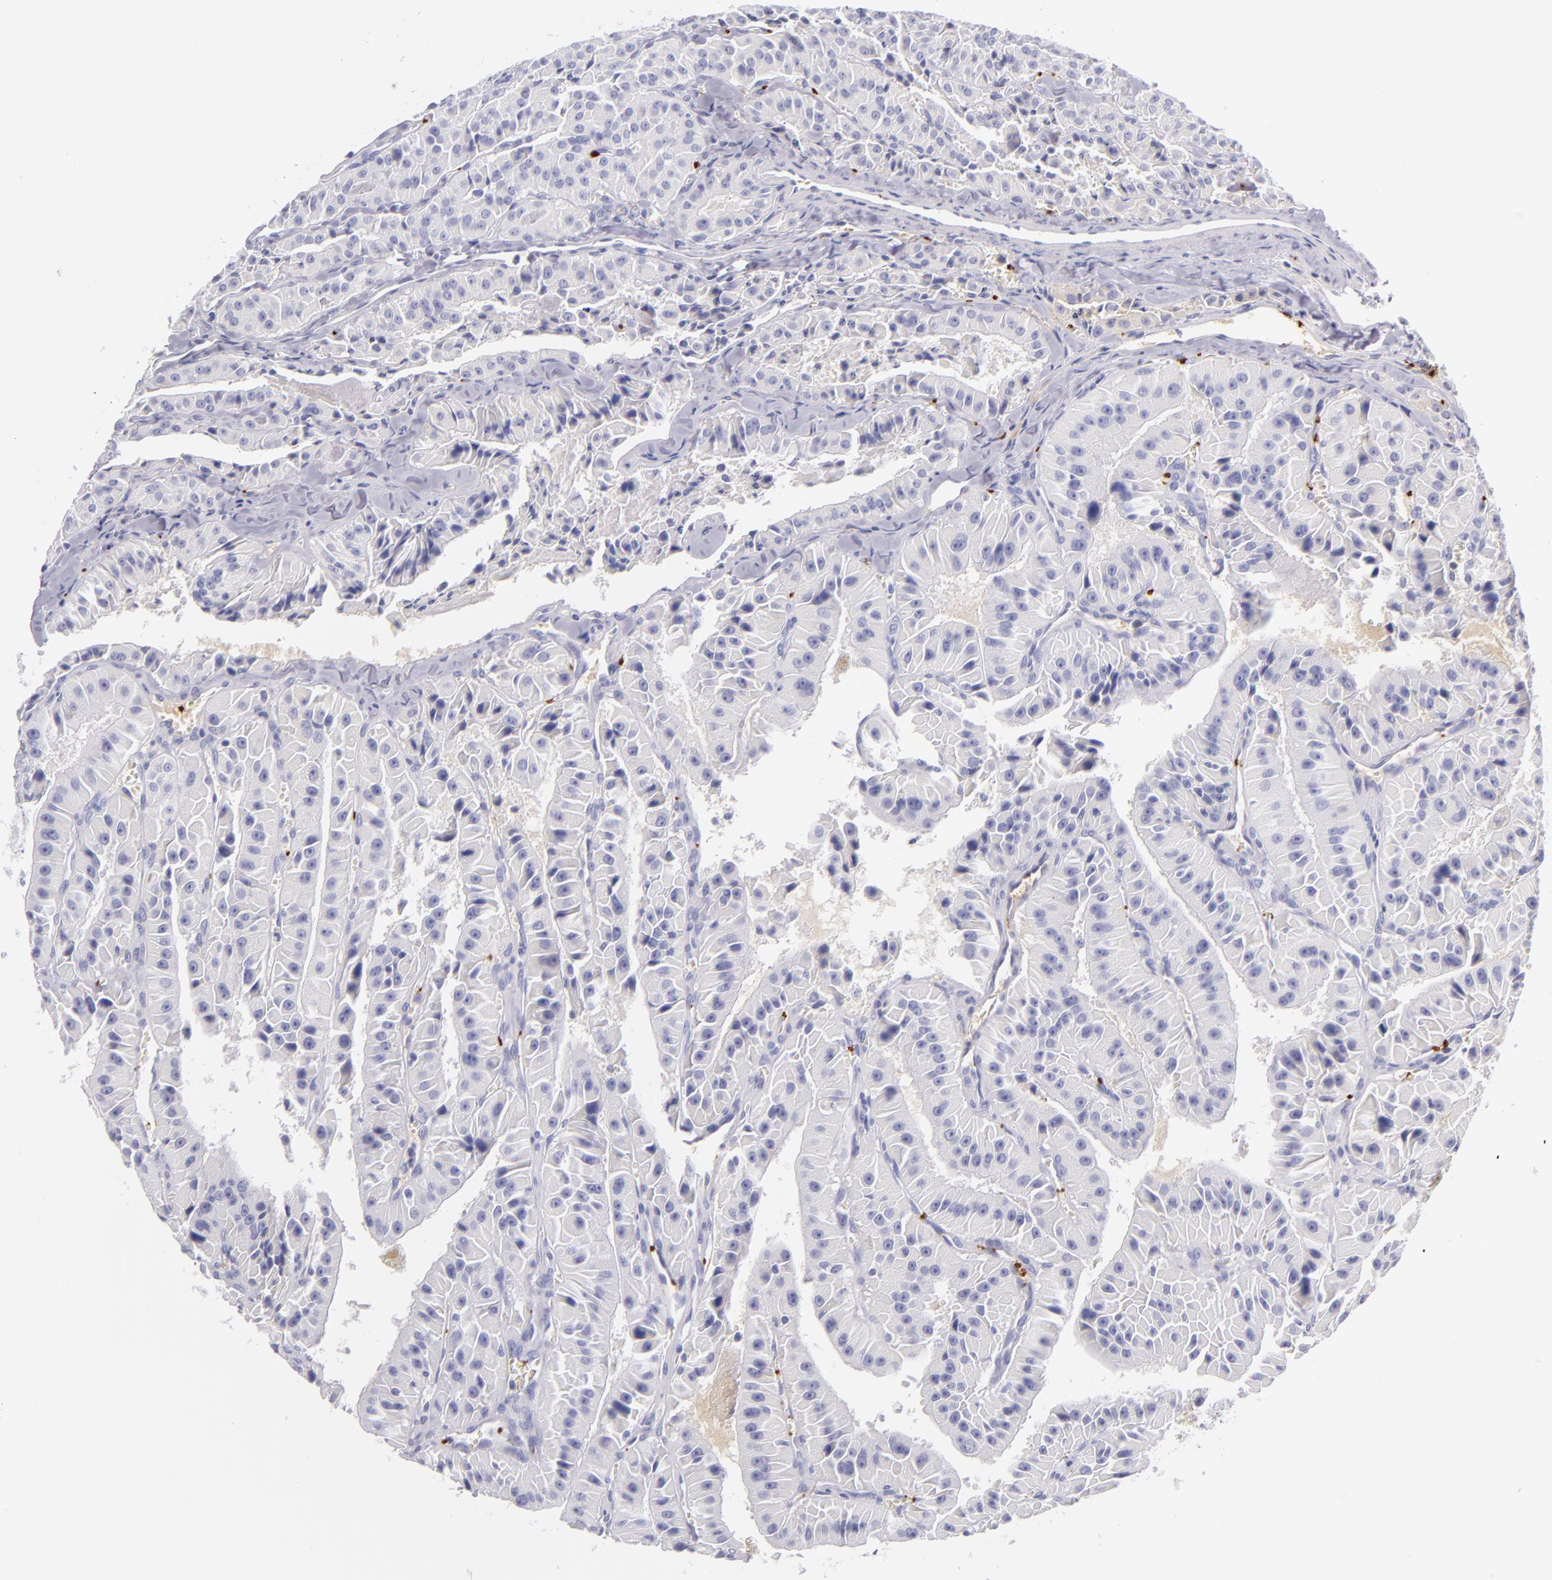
{"staining": {"intensity": "negative", "quantity": "none", "location": "none"}, "tissue": "thyroid cancer", "cell_type": "Tumor cells", "image_type": "cancer", "snomed": [{"axis": "morphology", "description": "Carcinoma, NOS"}, {"axis": "topography", "description": "Thyroid gland"}], "caption": "An immunohistochemistry image of carcinoma (thyroid) is shown. There is no staining in tumor cells of carcinoma (thyroid). (DAB (3,3'-diaminobenzidine) IHC with hematoxylin counter stain).", "gene": "GP1BA", "patient": {"sex": "male", "age": 76}}